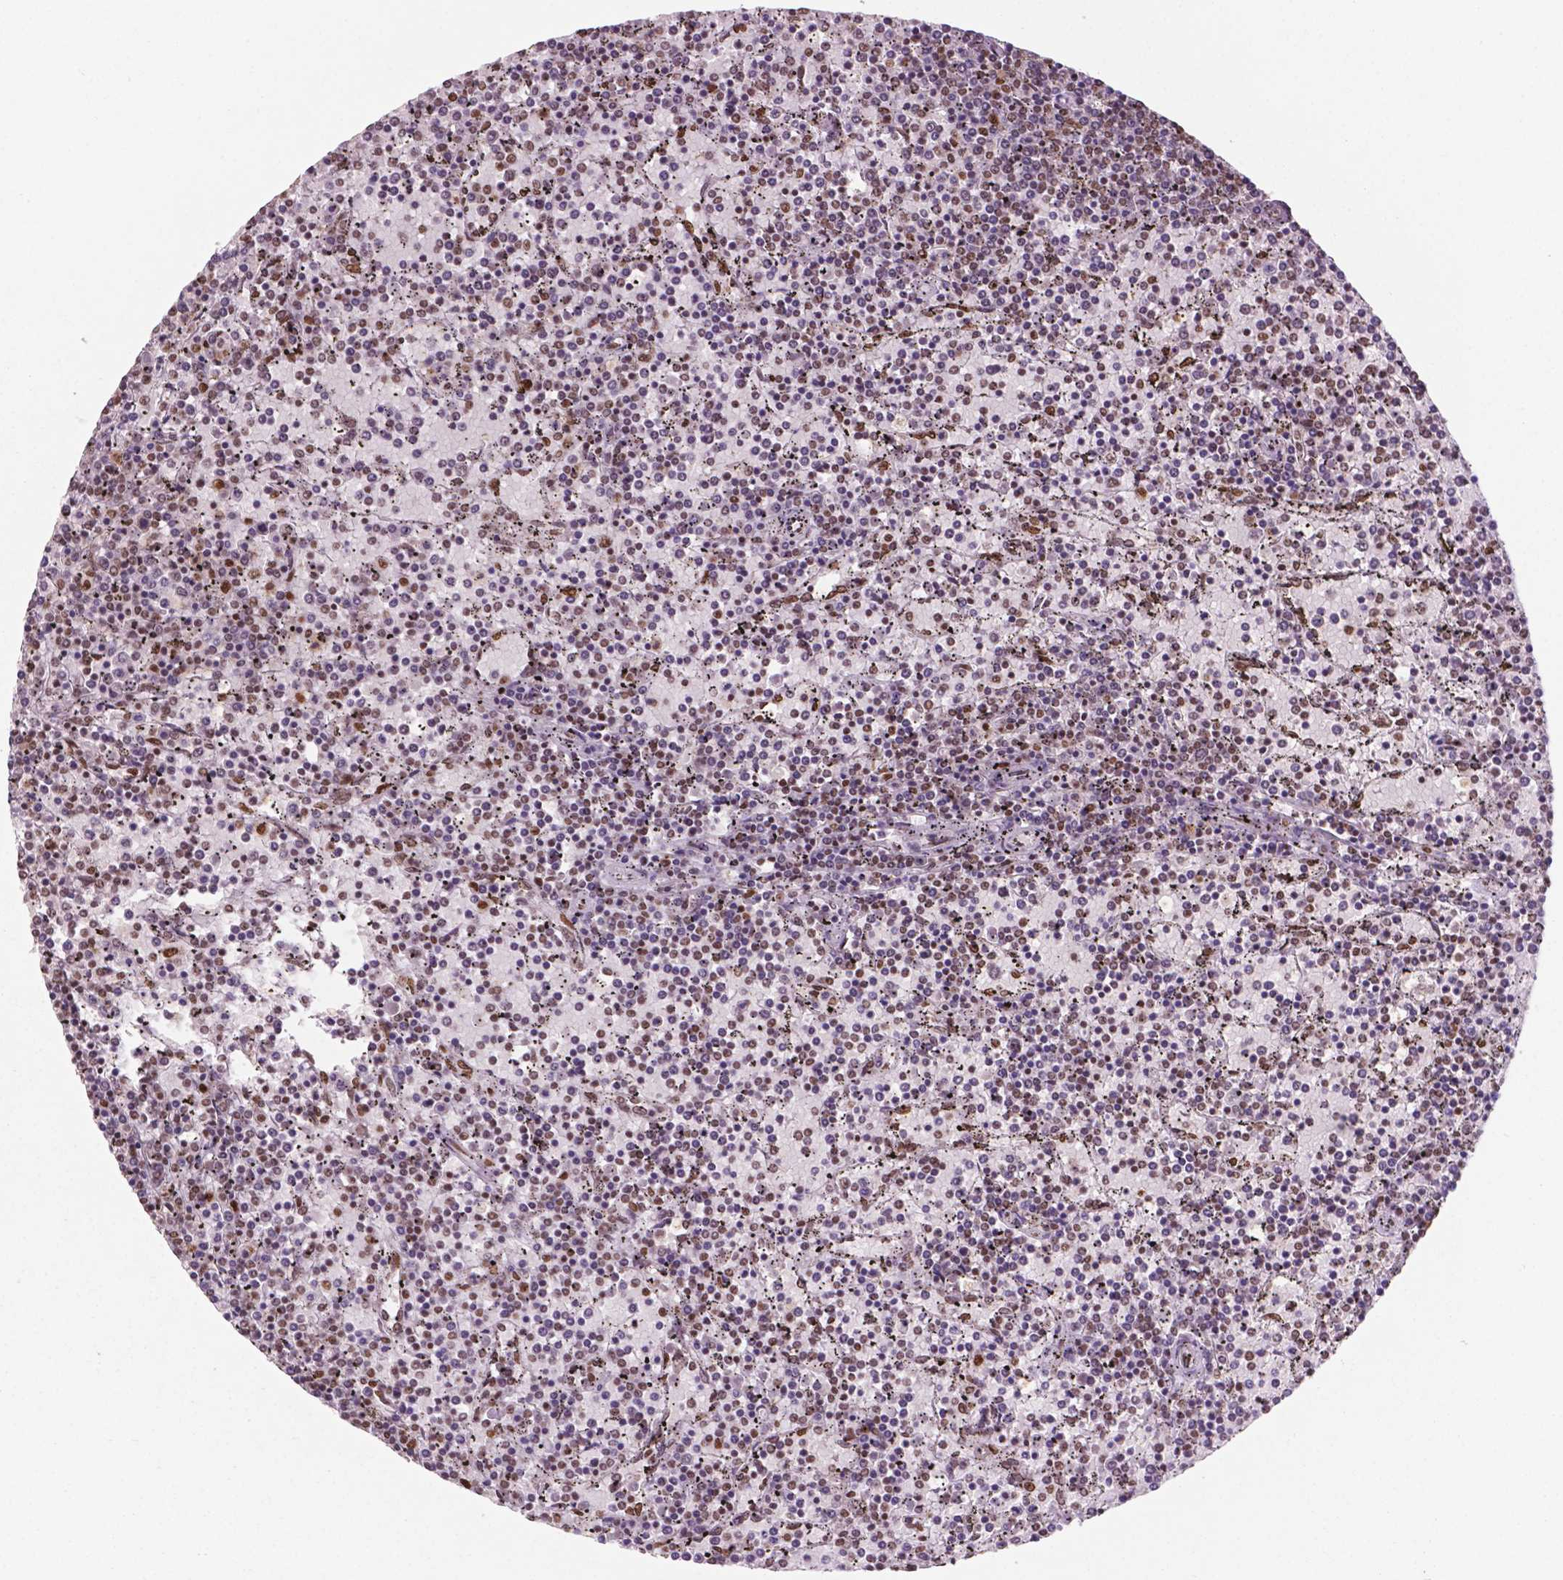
{"staining": {"intensity": "weak", "quantity": "25%-75%", "location": "nuclear"}, "tissue": "lymphoma", "cell_type": "Tumor cells", "image_type": "cancer", "snomed": [{"axis": "morphology", "description": "Malignant lymphoma, non-Hodgkin's type, Low grade"}, {"axis": "topography", "description": "Spleen"}], "caption": "This image shows IHC staining of human malignant lymphoma, non-Hodgkin's type (low-grade), with low weak nuclear positivity in about 25%-75% of tumor cells.", "gene": "MLH1", "patient": {"sex": "female", "age": 77}}